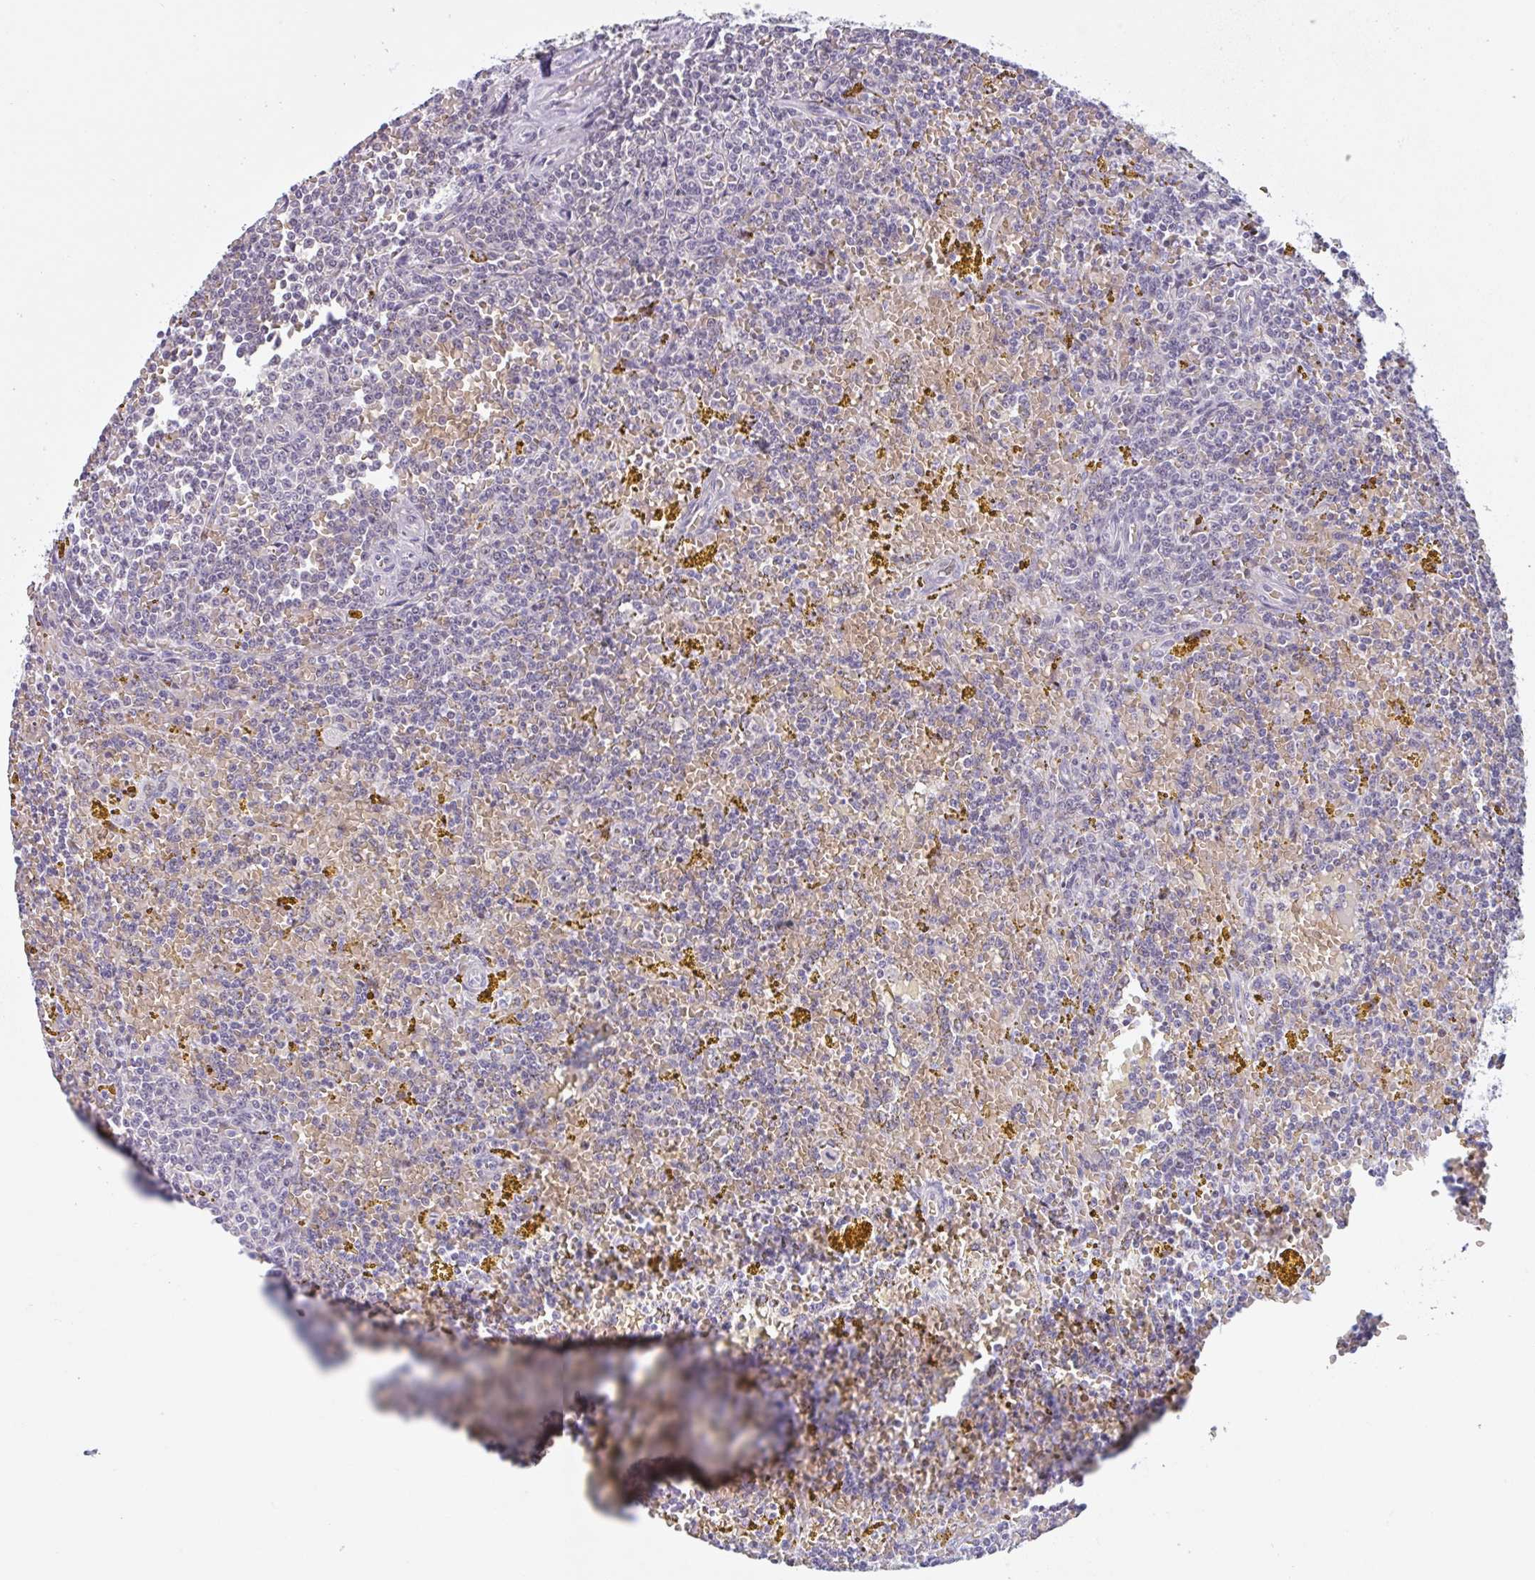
{"staining": {"intensity": "negative", "quantity": "none", "location": "none"}, "tissue": "lymphoma", "cell_type": "Tumor cells", "image_type": "cancer", "snomed": [{"axis": "morphology", "description": "Malignant lymphoma, non-Hodgkin's type, Low grade"}, {"axis": "topography", "description": "Spleen"}, {"axis": "topography", "description": "Lymph node"}], "caption": "High magnification brightfield microscopy of lymphoma stained with DAB (brown) and counterstained with hematoxylin (blue): tumor cells show no significant staining.", "gene": "RHAG", "patient": {"sex": "female", "age": 66}}